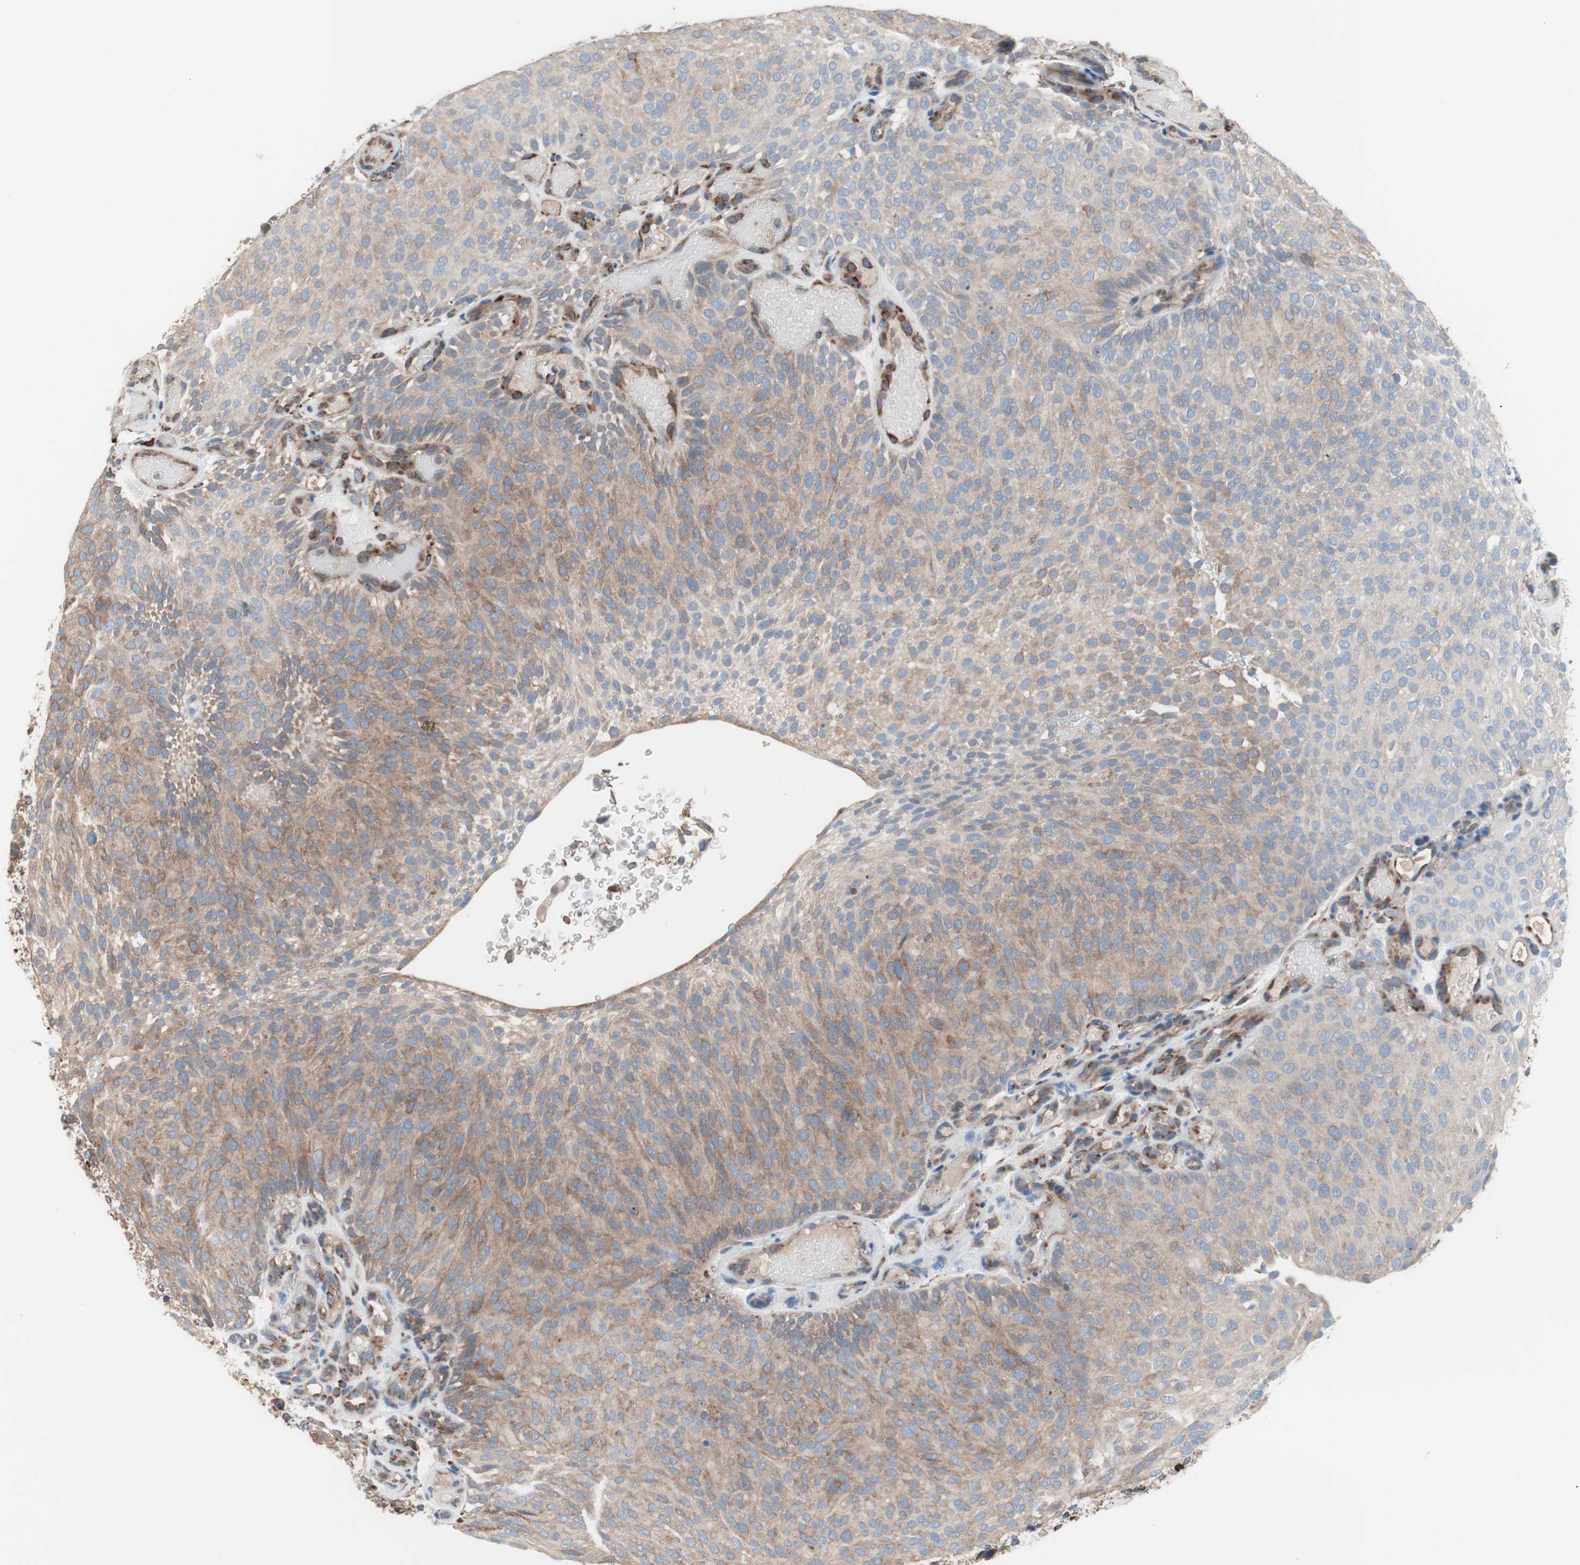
{"staining": {"intensity": "moderate", "quantity": ">75%", "location": "cytoplasmic/membranous"}, "tissue": "urothelial cancer", "cell_type": "Tumor cells", "image_type": "cancer", "snomed": [{"axis": "morphology", "description": "Urothelial carcinoma, Low grade"}, {"axis": "topography", "description": "Urinary bladder"}], "caption": "This is an image of immunohistochemistry staining of low-grade urothelial carcinoma, which shows moderate staining in the cytoplasmic/membranous of tumor cells.", "gene": "SLC27A4", "patient": {"sex": "male", "age": 78}}